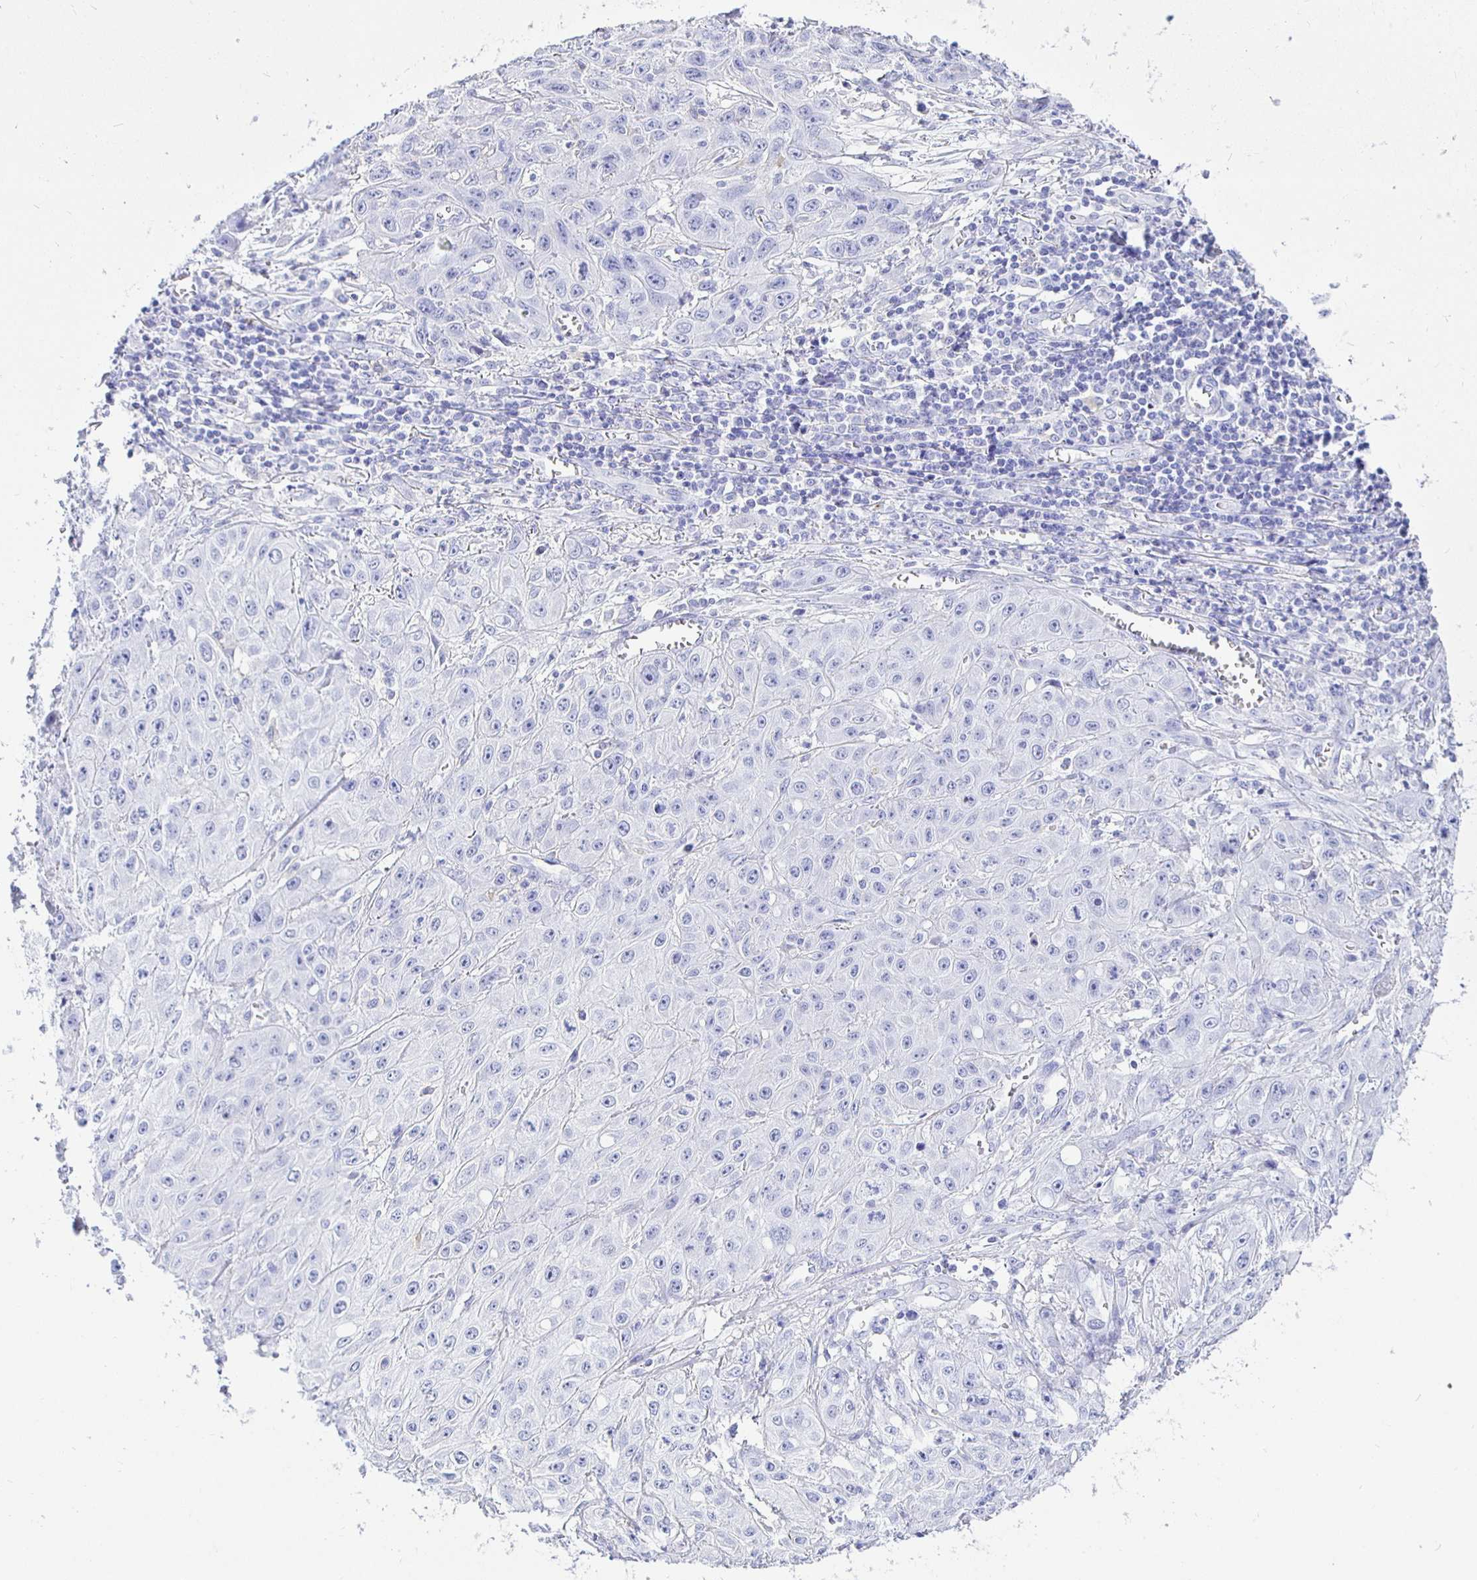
{"staining": {"intensity": "negative", "quantity": "none", "location": "none"}, "tissue": "skin cancer", "cell_type": "Tumor cells", "image_type": "cancer", "snomed": [{"axis": "morphology", "description": "Squamous cell carcinoma, NOS"}, {"axis": "topography", "description": "Skin"}, {"axis": "topography", "description": "Vulva"}], "caption": "There is no significant positivity in tumor cells of skin cancer (squamous cell carcinoma).", "gene": "UMOD", "patient": {"sex": "female", "age": 71}}